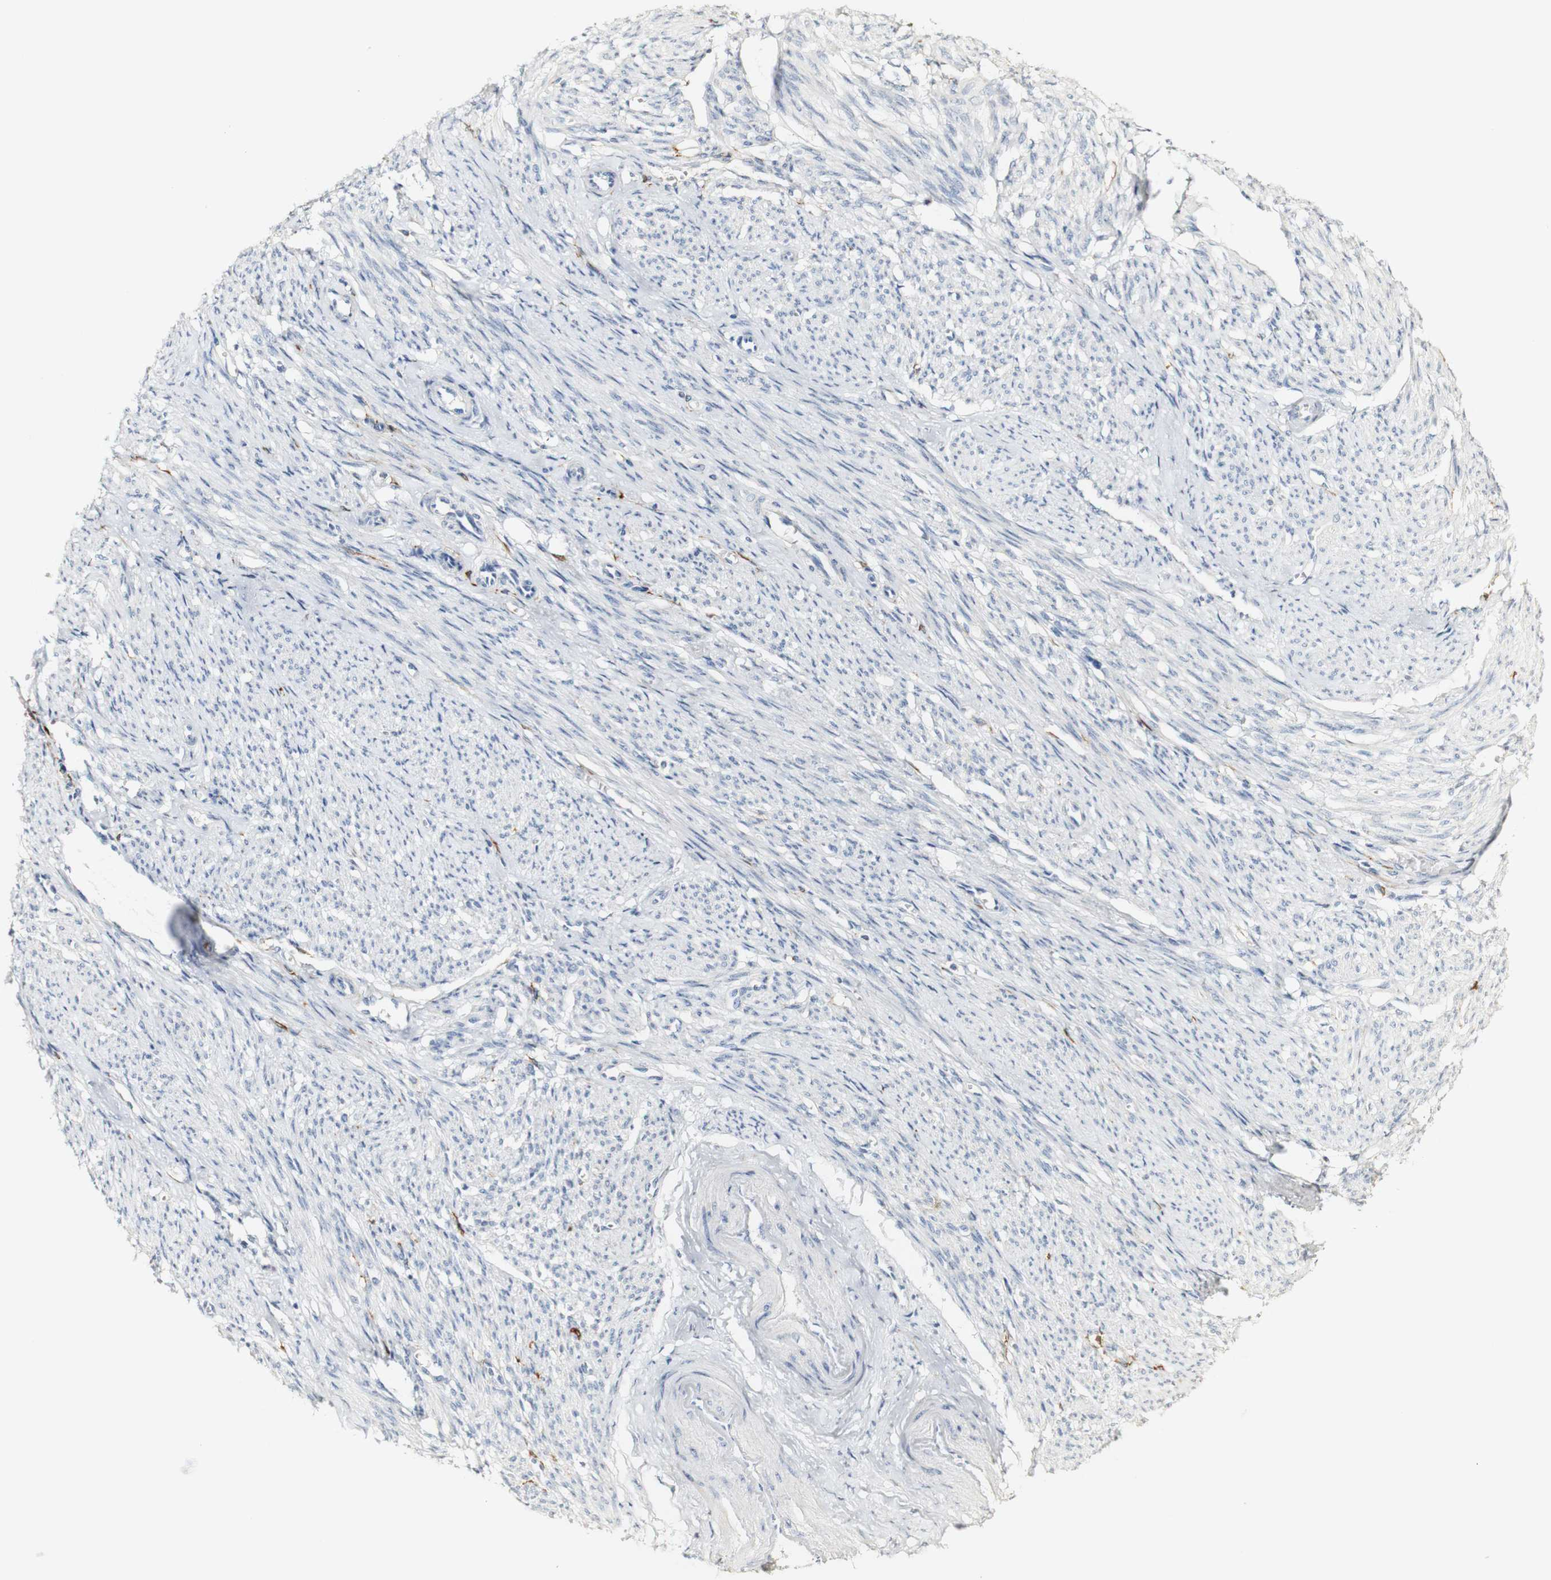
{"staining": {"intensity": "negative", "quantity": "none", "location": "none"}, "tissue": "smooth muscle", "cell_type": "Smooth muscle cells", "image_type": "normal", "snomed": [{"axis": "morphology", "description": "Normal tissue, NOS"}, {"axis": "topography", "description": "Smooth muscle"}], "caption": "Immunohistochemical staining of normal human smooth muscle demonstrates no significant positivity in smooth muscle cells. (DAB immunohistochemistry, high magnification).", "gene": "FMO3", "patient": {"sex": "female", "age": 65}}